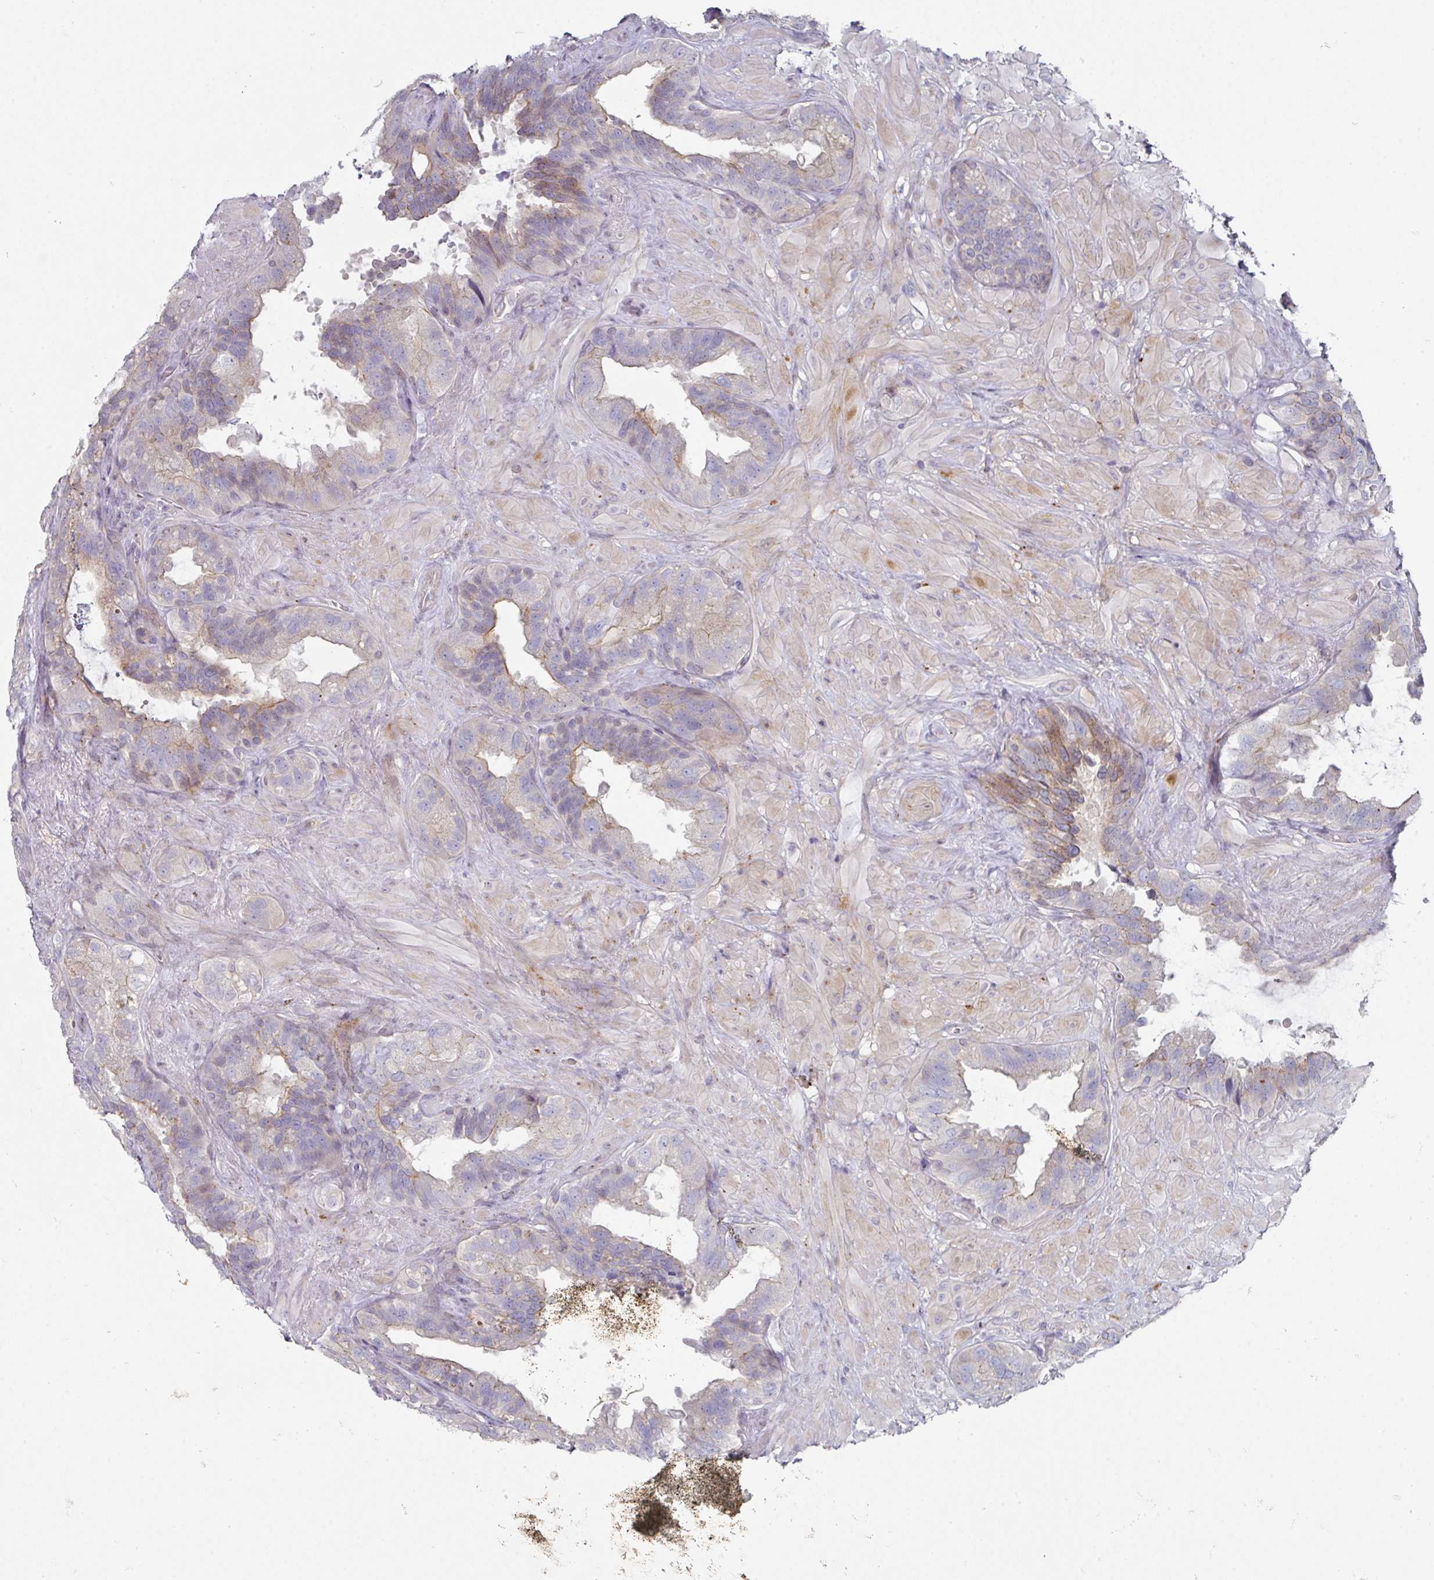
{"staining": {"intensity": "weak", "quantity": "<25%", "location": "cytoplasmic/membranous"}, "tissue": "seminal vesicle", "cell_type": "Glandular cells", "image_type": "normal", "snomed": [{"axis": "morphology", "description": "Normal tissue, NOS"}, {"axis": "topography", "description": "Seminal veicle"}, {"axis": "topography", "description": "Peripheral nerve tissue"}], "caption": "This is an IHC micrograph of unremarkable human seminal vesicle. There is no staining in glandular cells.", "gene": "WSB2", "patient": {"sex": "male", "age": 76}}